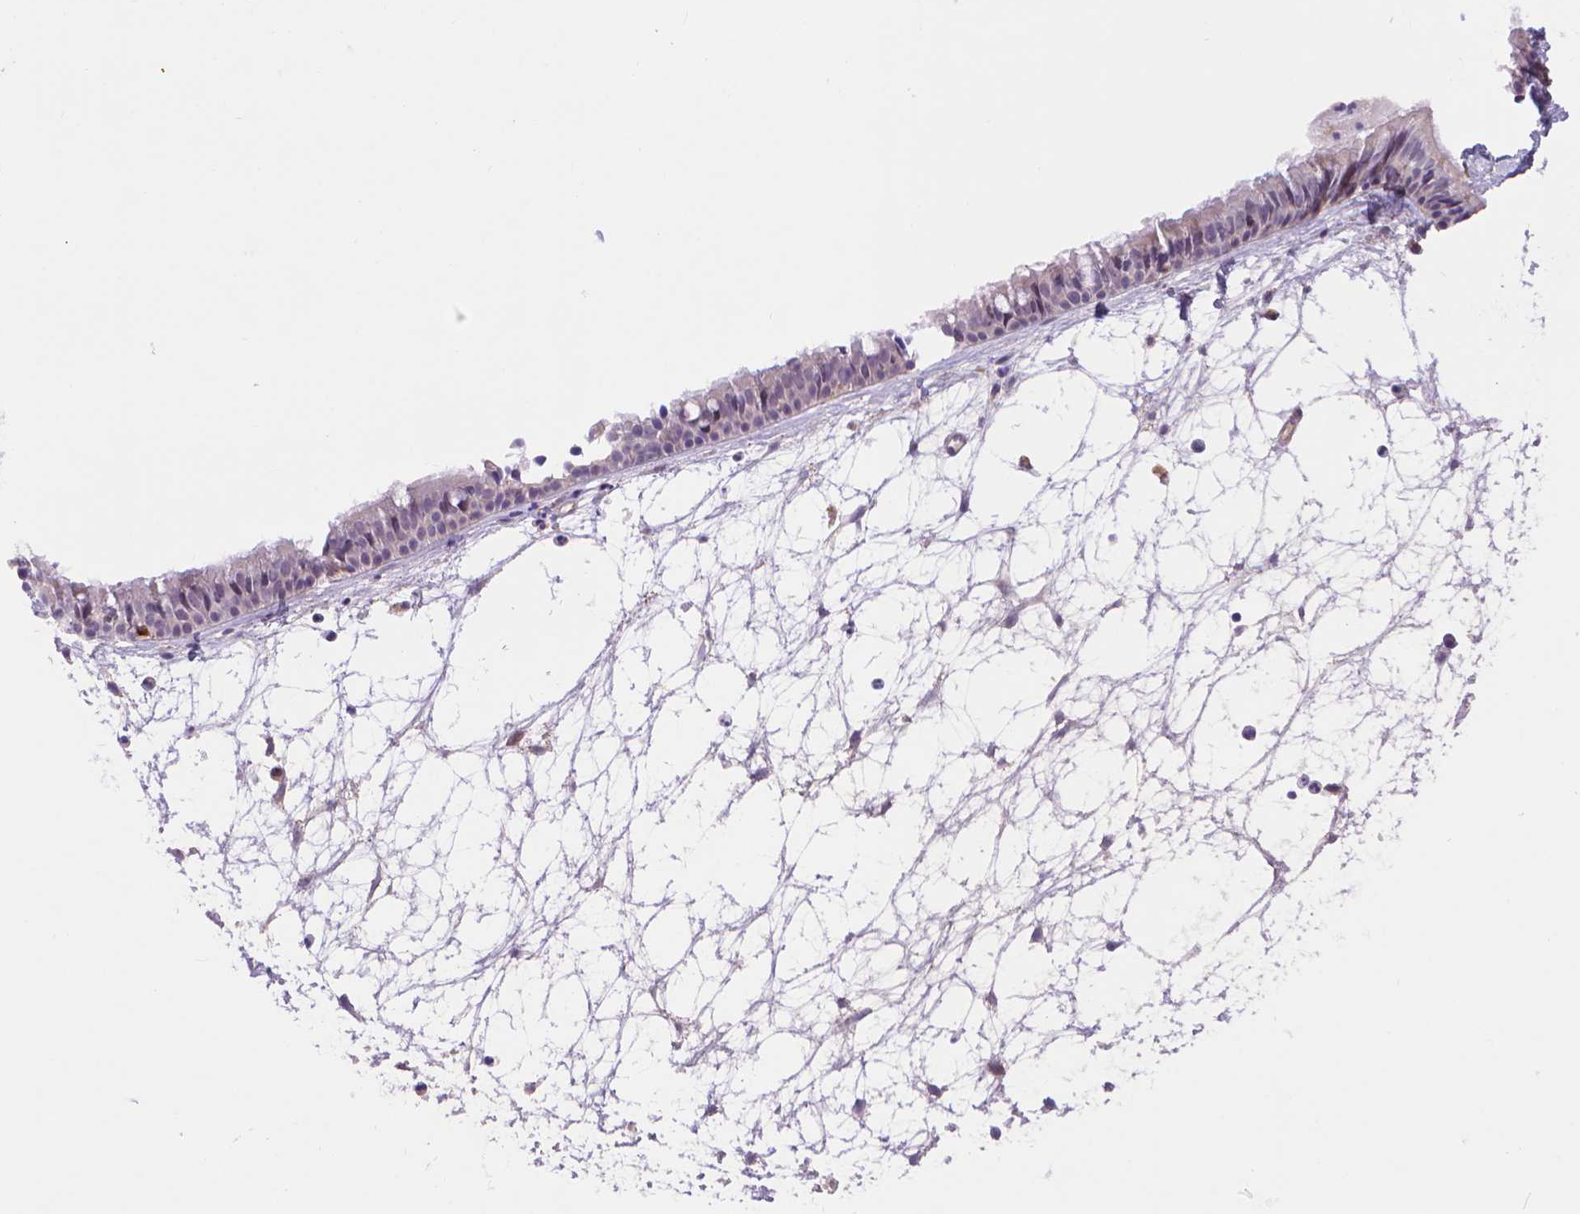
{"staining": {"intensity": "moderate", "quantity": "25%-75%", "location": "cytoplasmic/membranous"}, "tissue": "nasopharynx", "cell_type": "Respiratory epithelial cells", "image_type": "normal", "snomed": [{"axis": "morphology", "description": "Normal tissue, NOS"}, {"axis": "topography", "description": "Nasopharynx"}], "caption": "IHC image of unremarkable nasopharynx: human nasopharynx stained using immunohistochemistry reveals medium levels of moderate protein expression localized specifically in the cytoplasmic/membranous of respiratory epithelial cells, appearing as a cytoplasmic/membranous brown color.", "gene": "CYYR1", "patient": {"sex": "male", "age": 31}}